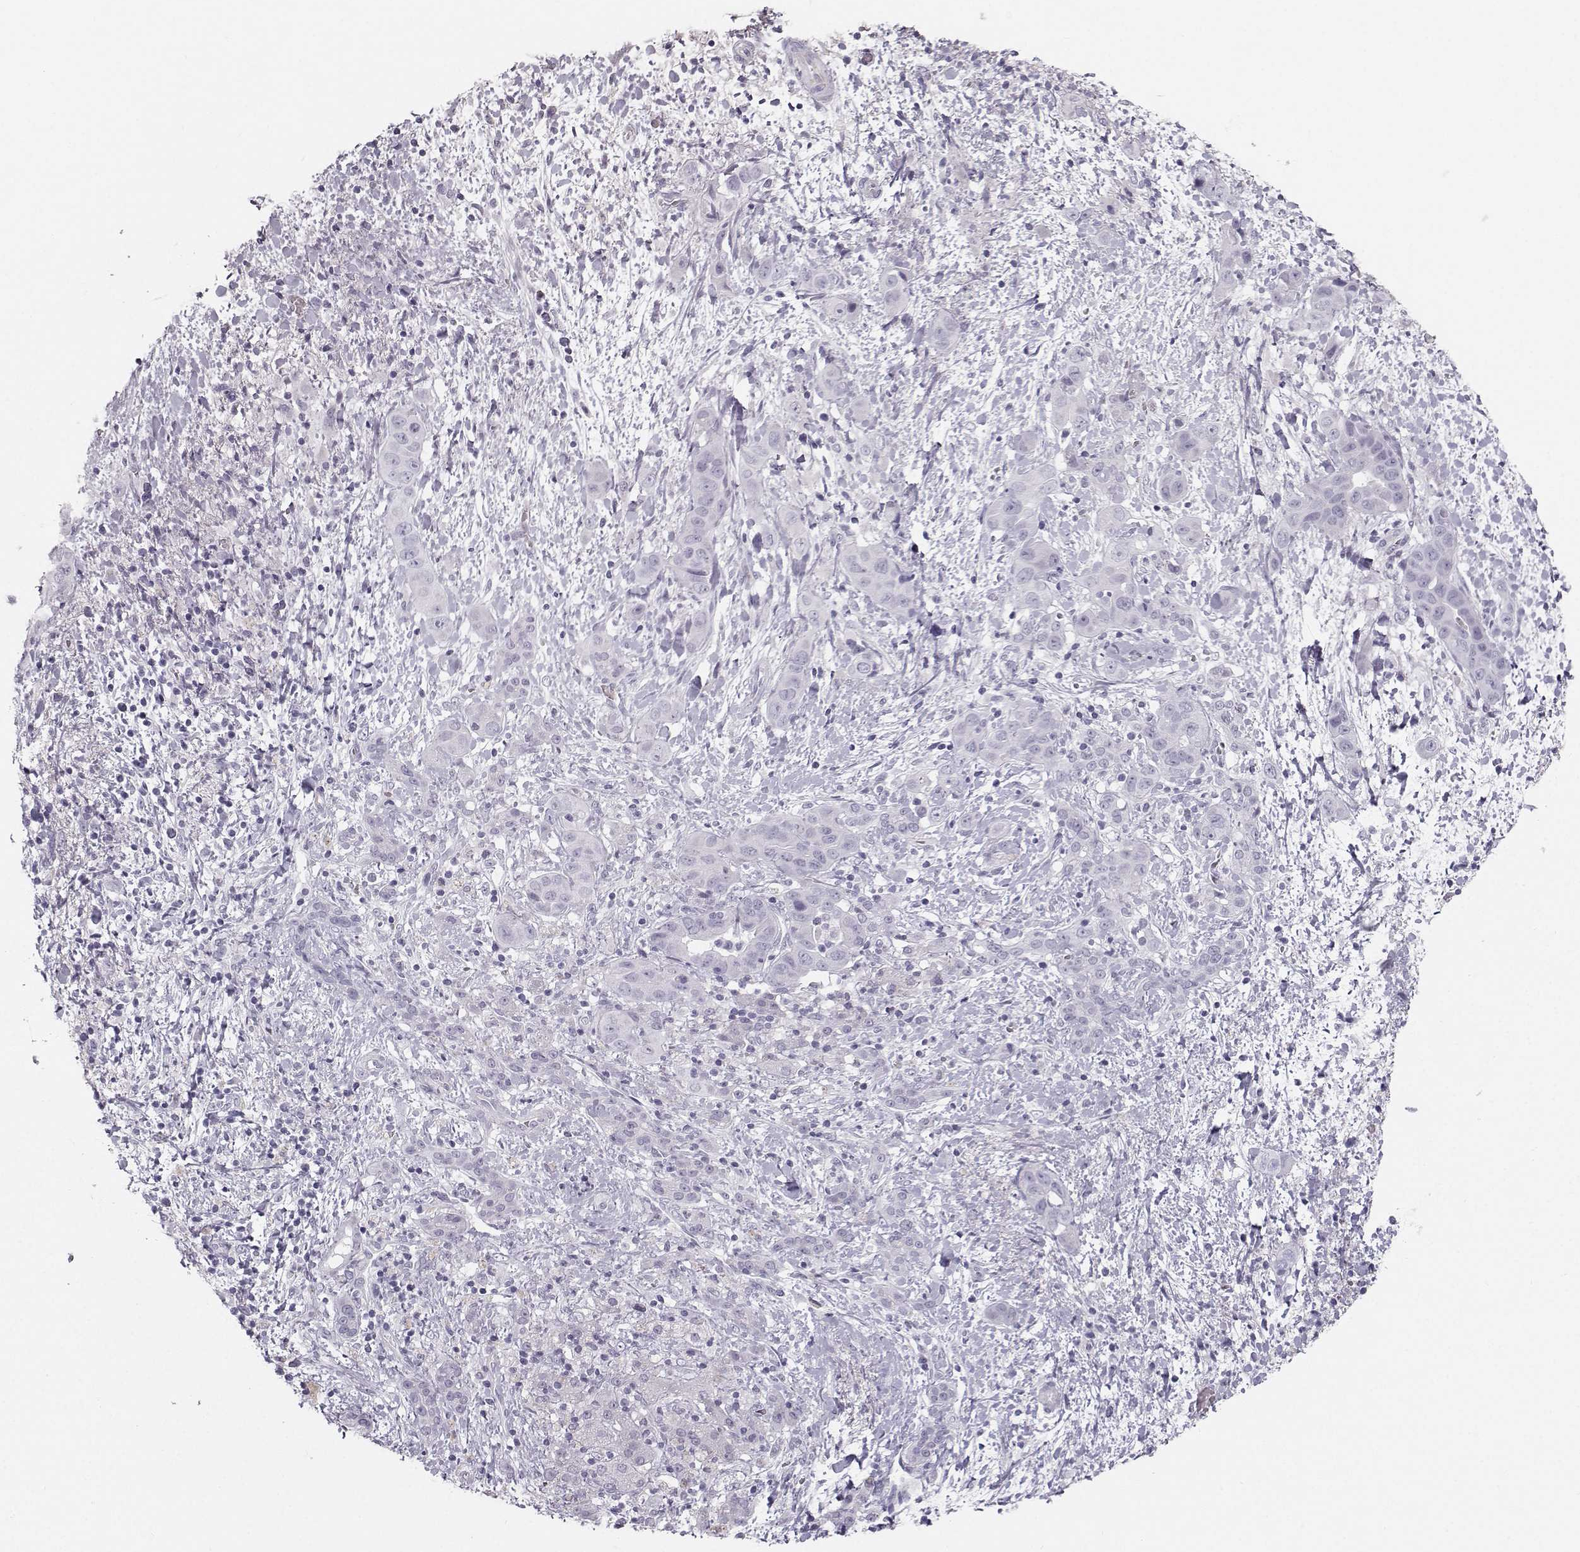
{"staining": {"intensity": "negative", "quantity": "none", "location": "none"}, "tissue": "liver cancer", "cell_type": "Tumor cells", "image_type": "cancer", "snomed": [{"axis": "morphology", "description": "Cholangiocarcinoma"}, {"axis": "topography", "description": "Liver"}], "caption": "Photomicrograph shows no protein expression in tumor cells of cholangiocarcinoma (liver) tissue. (DAB (3,3'-diaminobenzidine) immunohistochemistry, high magnification).", "gene": "CASR", "patient": {"sex": "female", "age": 52}}